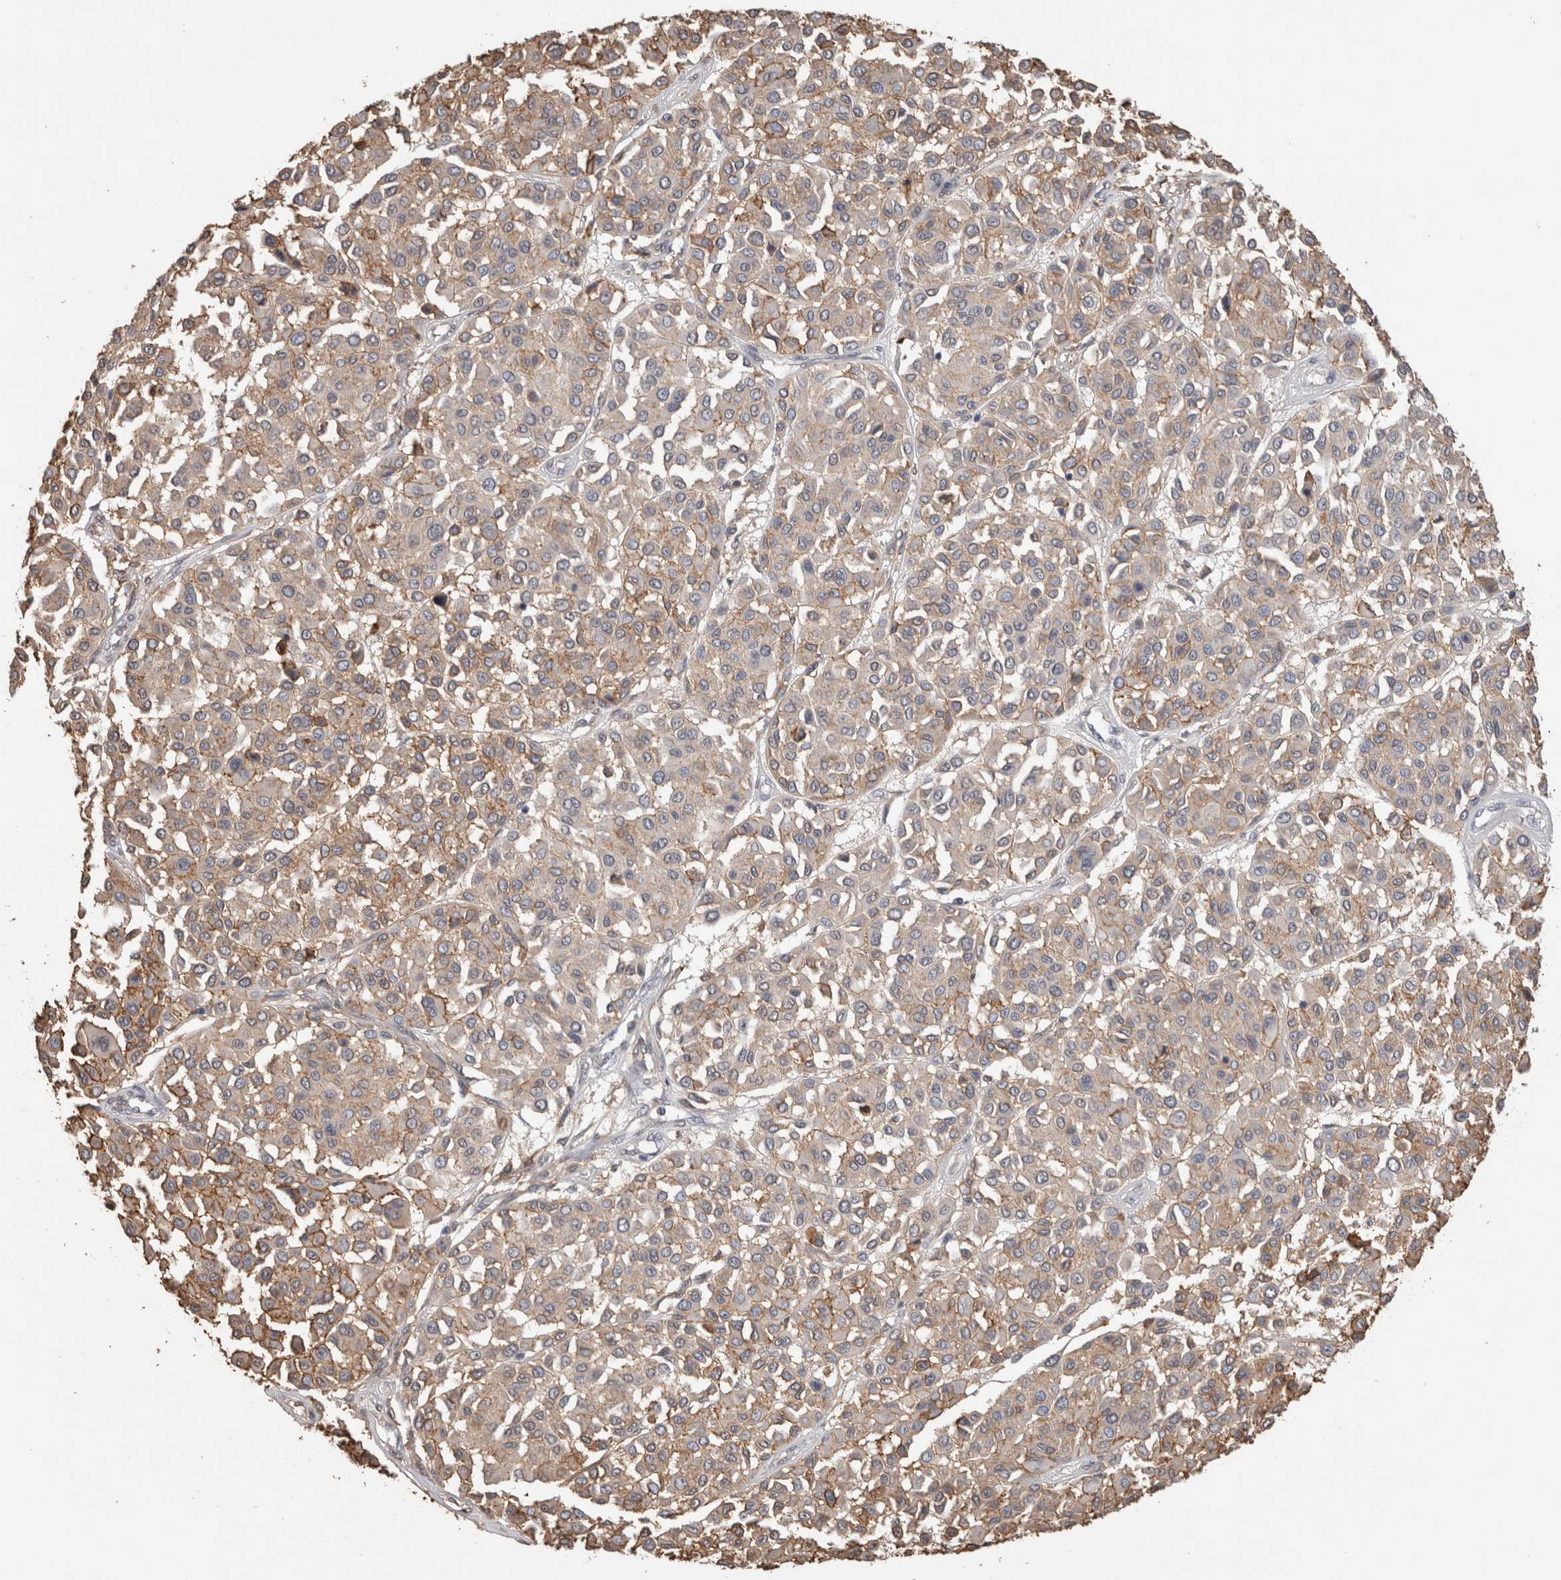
{"staining": {"intensity": "weak", "quantity": ">75%", "location": "cytoplasmic/membranous"}, "tissue": "melanoma", "cell_type": "Tumor cells", "image_type": "cancer", "snomed": [{"axis": "morphology", "description": "Malignant melanoma, Metastatic site"}, {"axis": "topography", "description": "Soft tissue"}], "caption": "Immunohistochemical staining of malignant melanoma (metastatic site) displays low levels of weak cytoplasmic/membranous staining in about >75% of tumor cells.", "gene": "S100A10", "patient": {"sex": "male", "age": 41}}